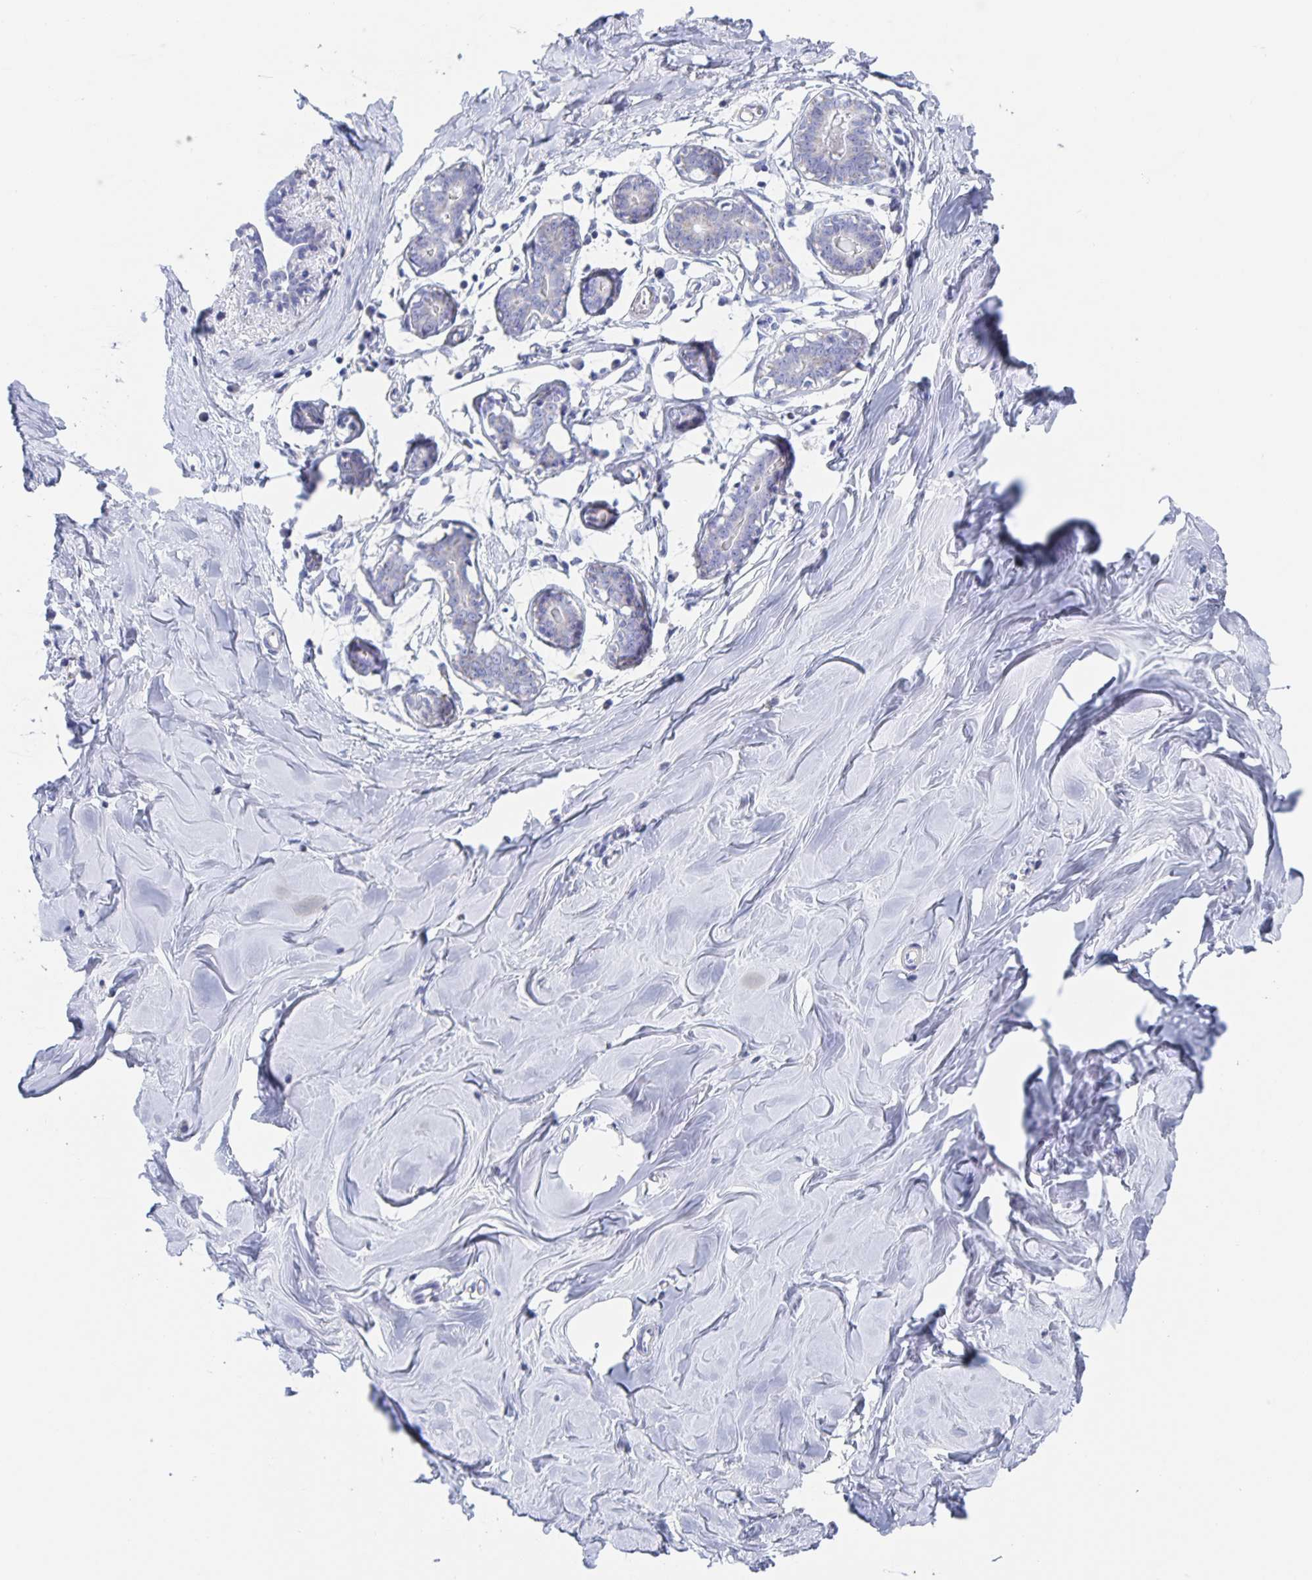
{"staining": {"intensity": "negative", "quantity": "none", "location": "none"}, "tissue": "breast", "cell_type": "Adipocytes", "image_type": "normal", "snomed": [{"axis": "morphology", "description": "Normal tissue, NOS"}, {"axis": "topography", "description": "Breast"}], "caption": "Immunohistochemistry of benign human breast shows no expression in adipocytes.", "gene": "DMBT1", "patient": {"sex": "female", "age": 27}}